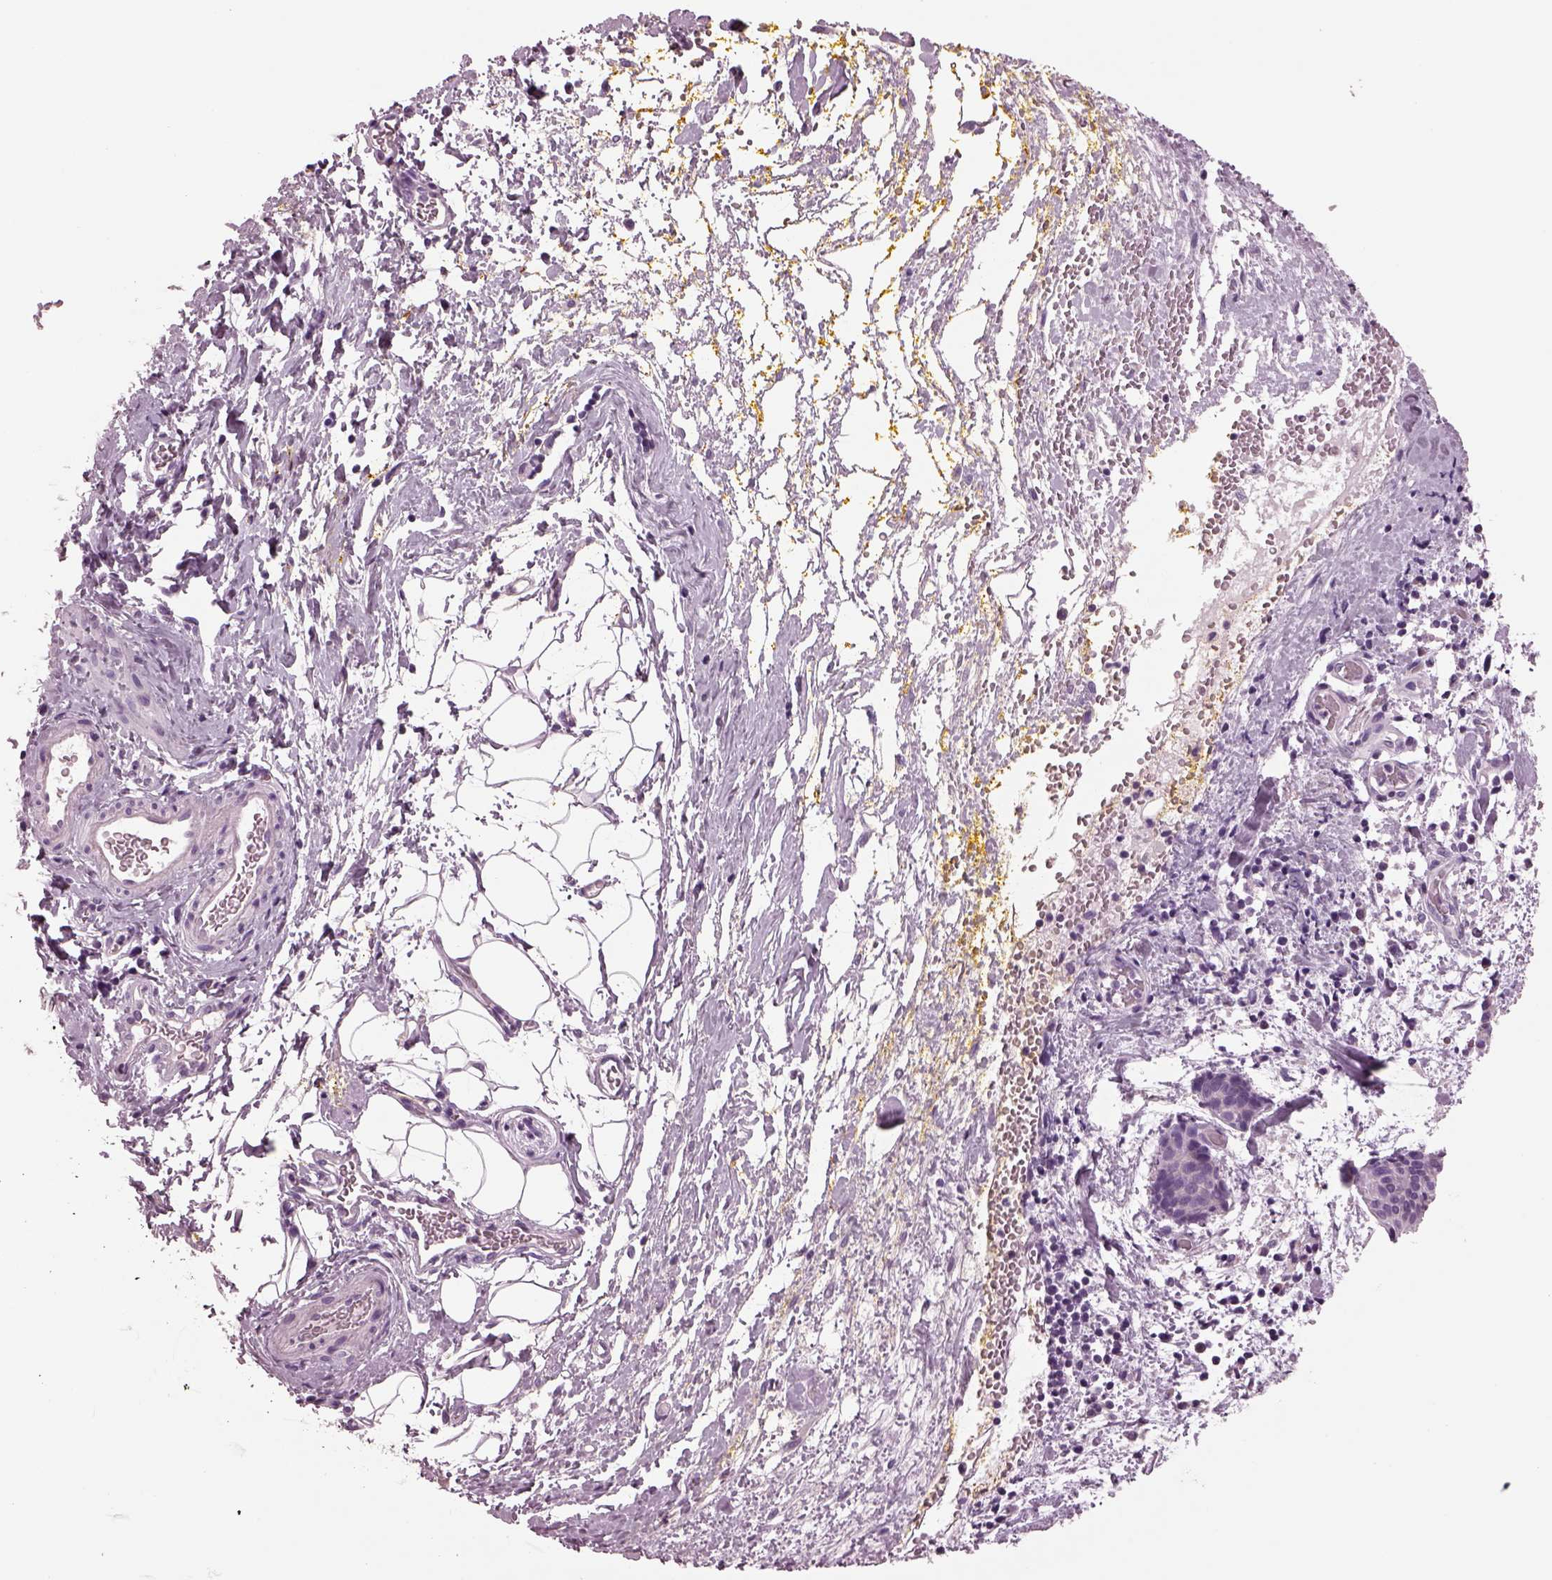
{"staining": {"intensity": "negative", "quantity": "none", "location": "none"}, "tissue": "cervical cancer", "cell_type": "Tumor cells", "image_type": "cancer", "snomed": [{"axis": "morphology", "description": "Squamous cell carcinoma, NOS"}, {"axis": "topography", "description": "Cervix"}], "caption": "A photomicrograph of human squamous cell carcinoma (cervical) is negative for staining in tumor cells.", "gene": "AP4M1", "patient": {"sex": "female", "age": 39}}